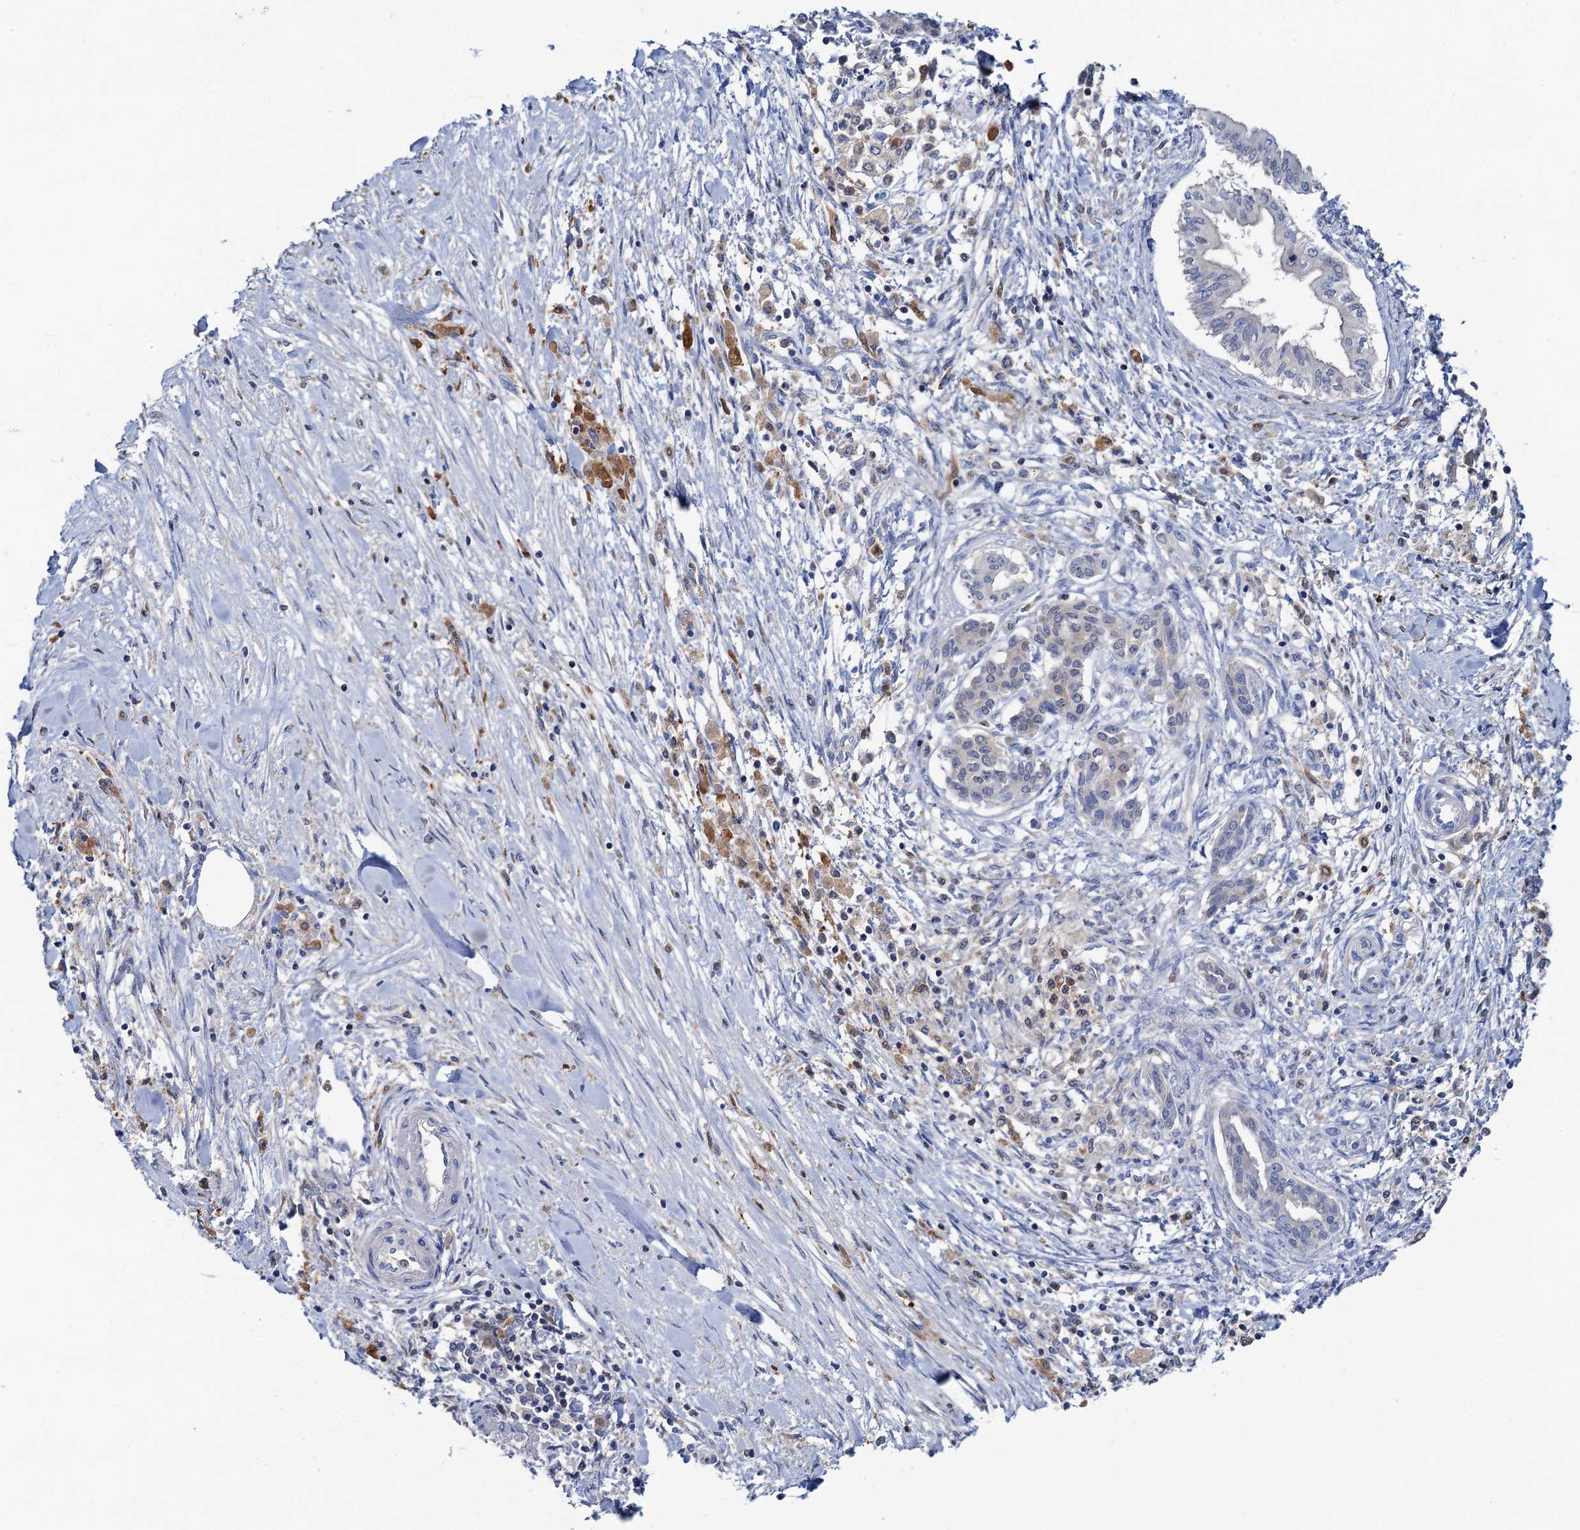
{"staining": {"intensity": "negative", "quantity": "none", "location": "none"}, "tissue": "pancreatic cancer", "cell_type": "Tumor cells", "image_type": "cancer", "snomed": [{"axis": "morphology", "description": "Adenocarcinoma, NOS"}, {"axis": "topography", "description": "Pancreas"}], "caption": "This histopathology image is of pancreatic adenocarcinoma stained with IHC to label a protein in brown with the nuclei are counter-stained blue. There is no positivity in tumor cells.", "gene": "FAH", "patient": {"sex": "female", "age": 50}}